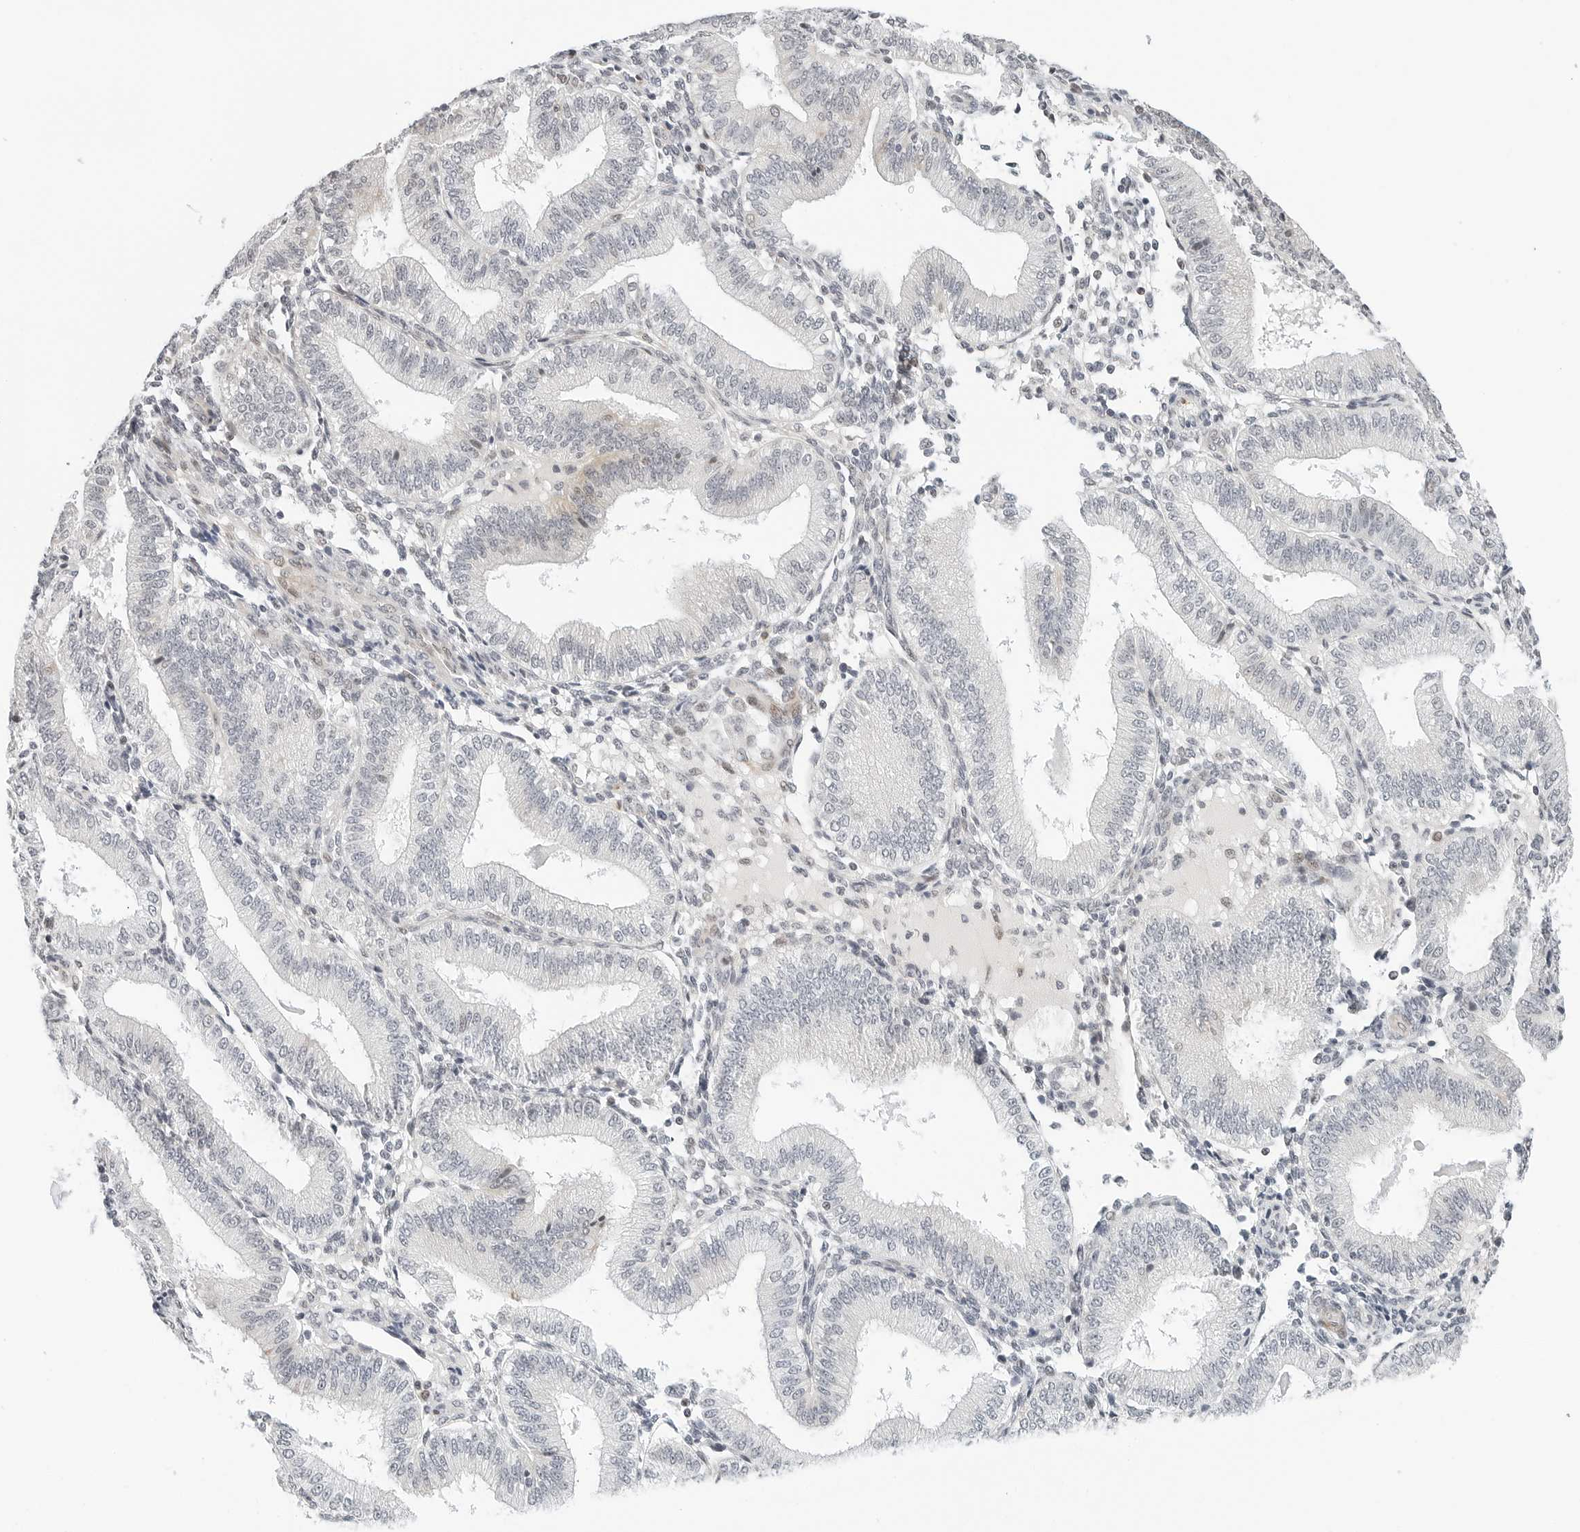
{"staining": {"intensity": "negative", "quantity": "none", "location": "none"}, "tissue": "endometrium", "cell_type": "Cells in endometrial stroma", "image_type": "normal", "snomed": [{"axis": "morphology", "description": "Normal tissue, NOS"}, {"axis": "topography", "description": "Endometrium"}], "caption": "Unremarkable endometrium was stained to show a protein in brown. There is no significant staining in cells in endometrial stroma.", "gene": "PARP10", "patient": {"sex": "female", "age": 39}}